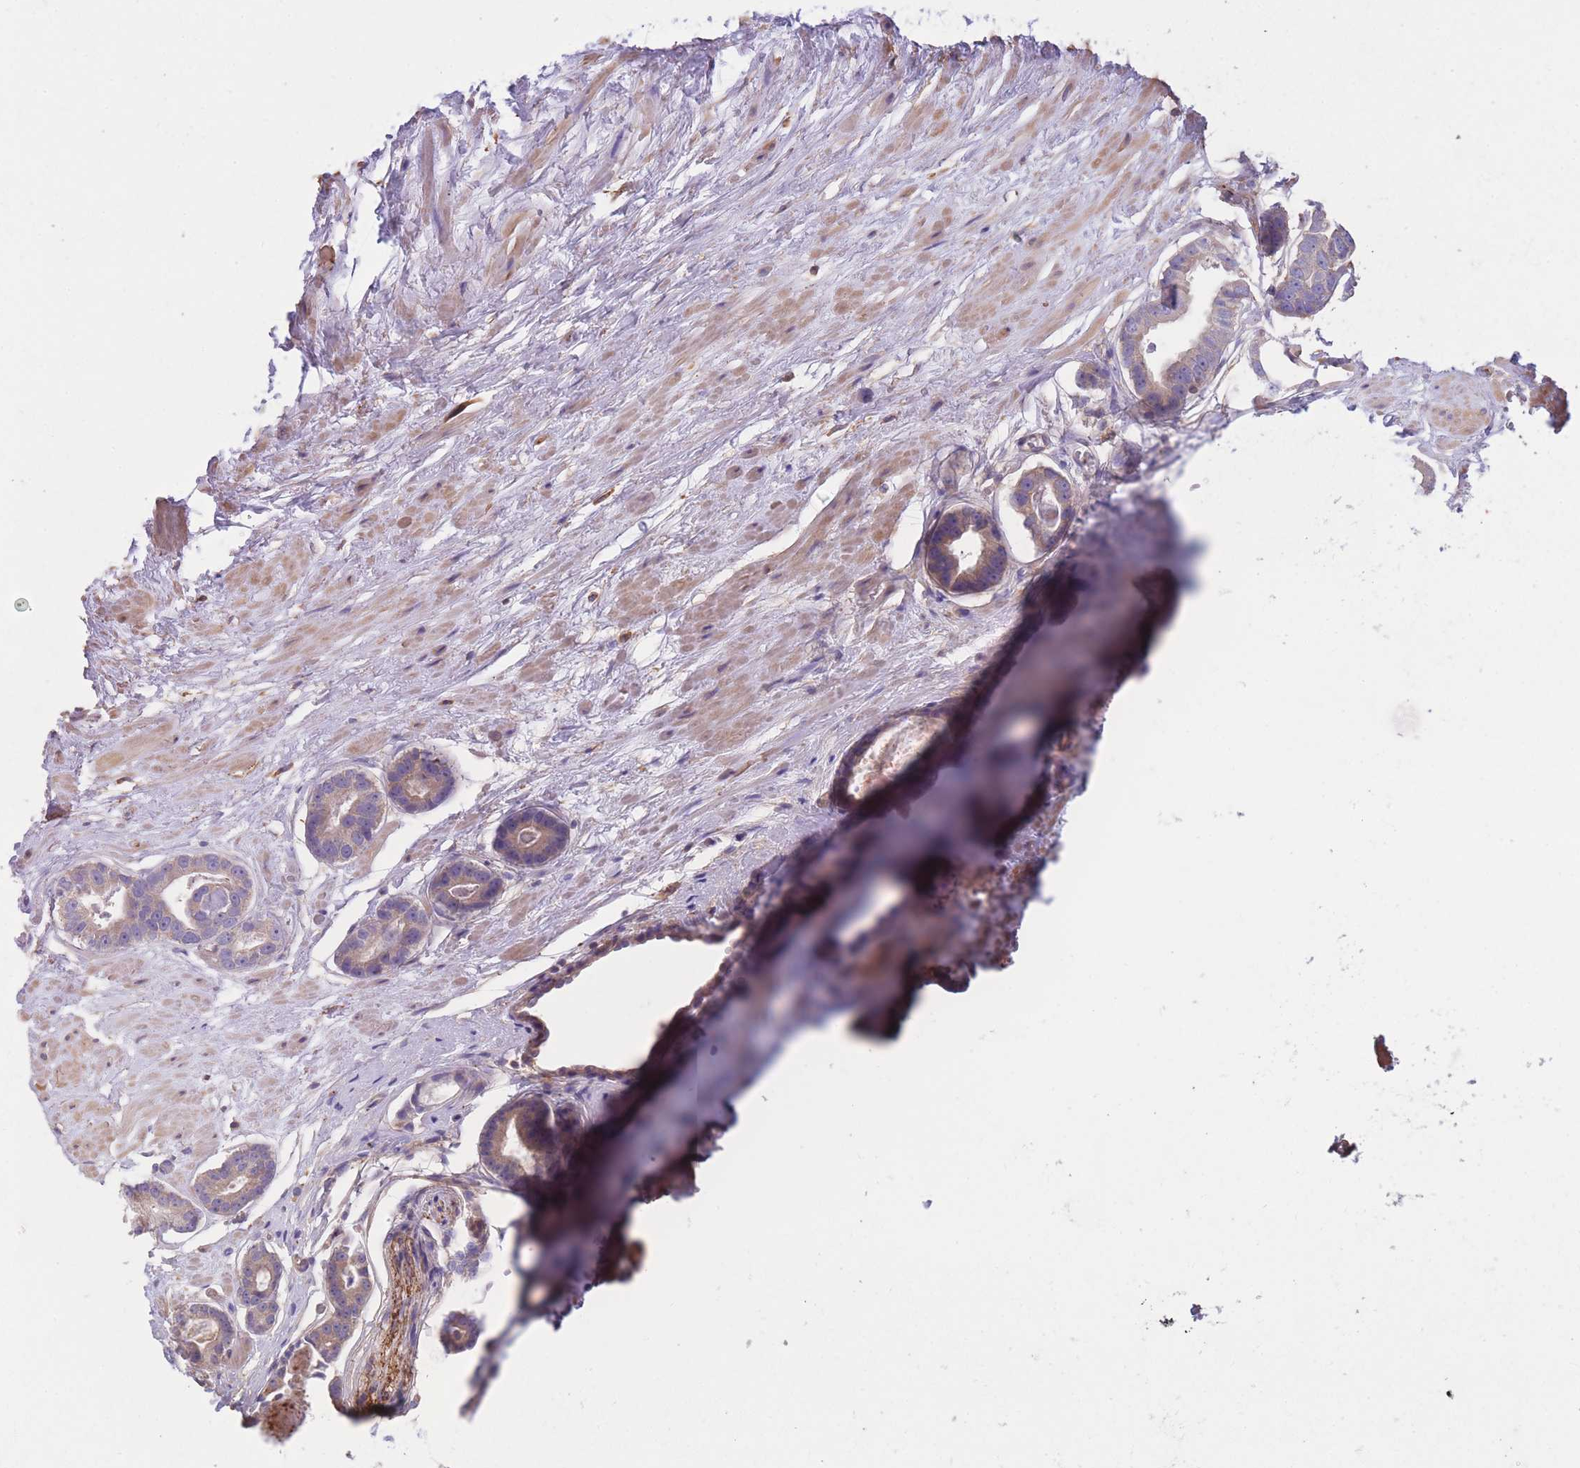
{"staining": {"intensity": "weak", "quantity": ">75%", "location": "cytoplasmic/membranous"}, "tissue": "prostate cancer", "cell_type": "Tumor cells", "image_type": "cancer", "snomed": [{"axis": "morphology", "description": "Adenocarcinoma, Low grade"}, {"axis": "topography", "description": "Prostate"}], "caption": "A low amount of weak cytoplasmic/membranous expression is identified in about >75% of tumor cells in prostate cancer (adenocarcinoma (low-grade)) tissue.", "gene": "LRRN4CL", "patient": {"sex": "male", "age": 64}}